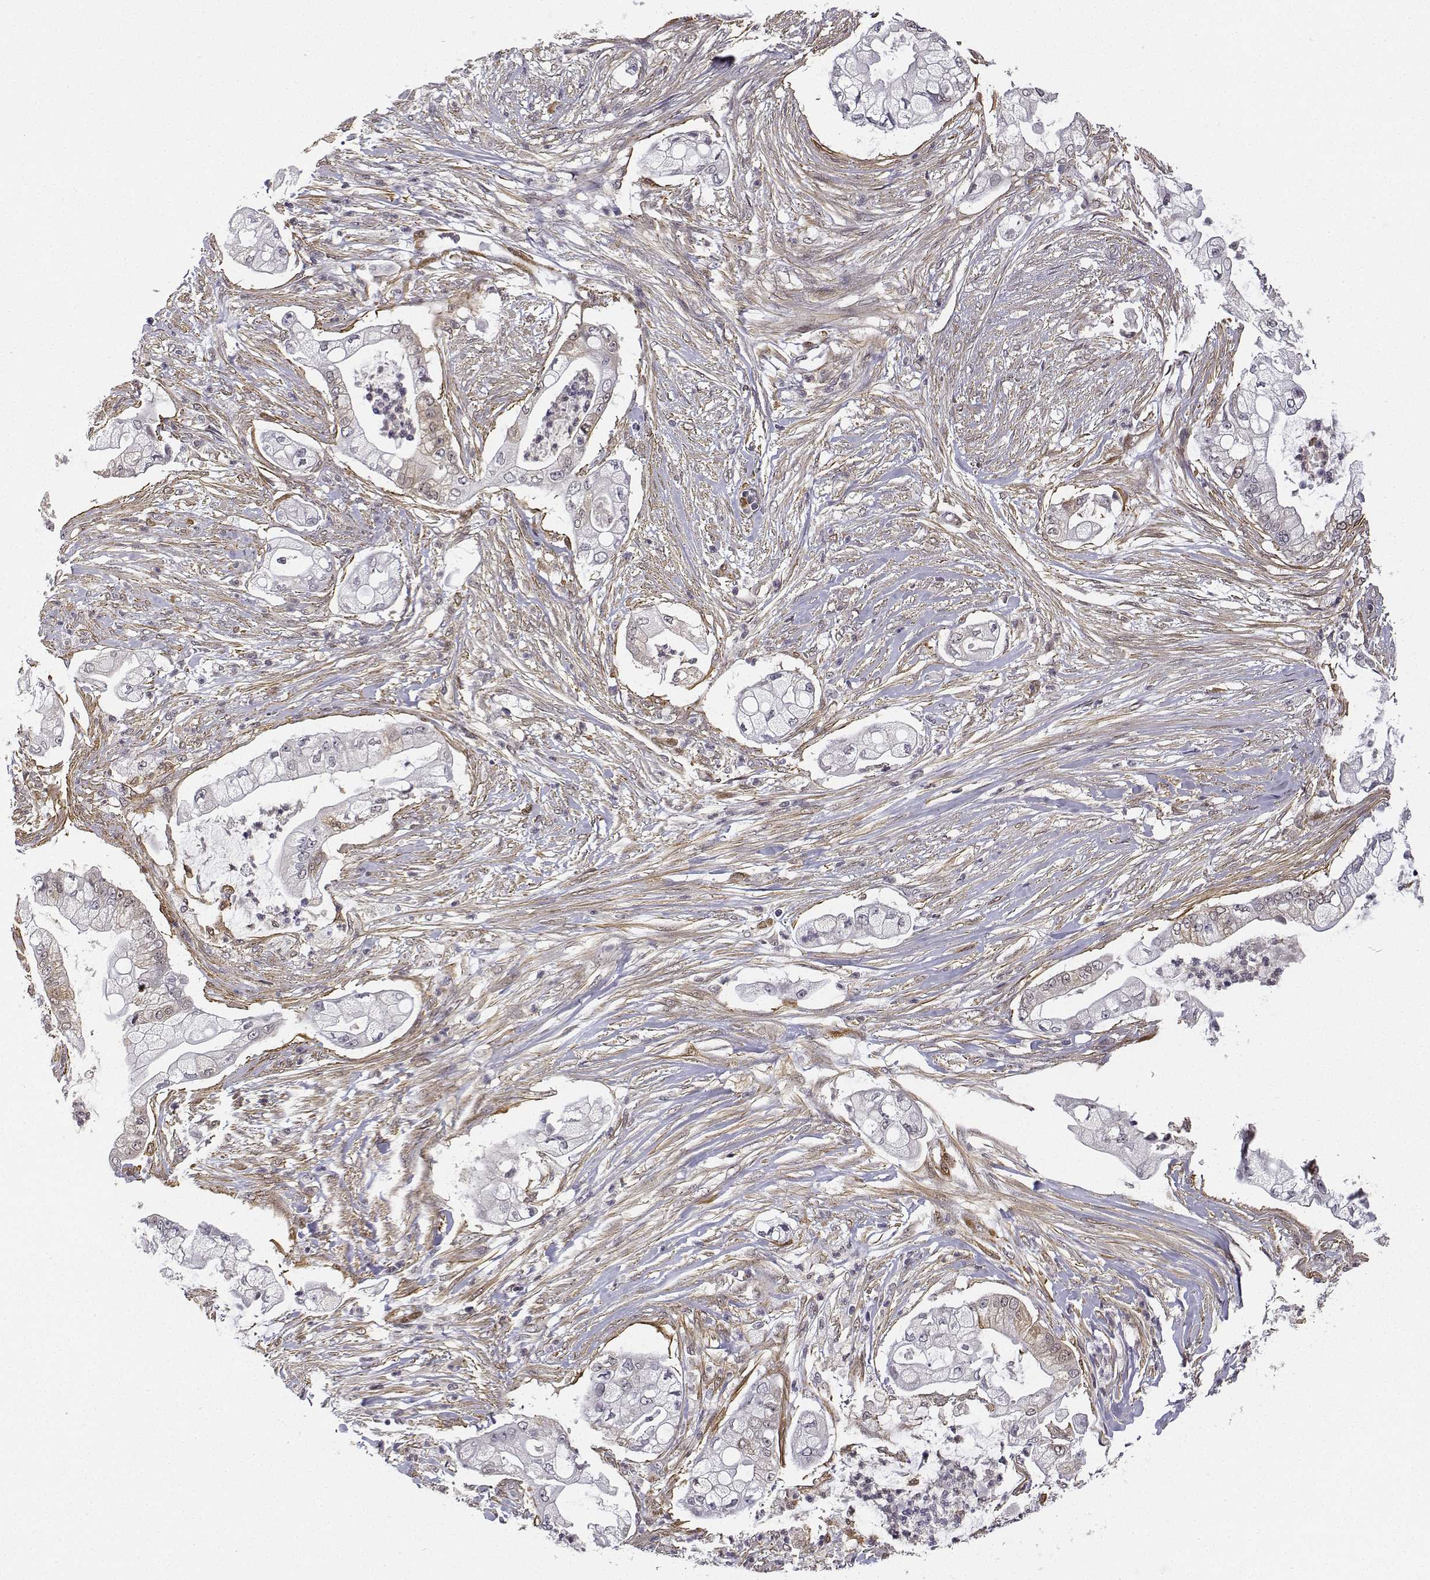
{"staining": {"intensity": "weak", "quantity": "<25%", "location": "cytoplasmic/membranous"}, "tissue": "pancreatic cancer", "cell_type": "Tumor cells", "image_type": "cancer", "snomed": [{"axis": "morphology", "description": "Adenocarcinoma, NOS"}, {"axis": "topography", "description": "Pancreas"}], "caption": "Protein analysis of pancreatic adenocarcinoma displays no significant expression in tumor cells.", "gene": "PHGDH", "patient": {"sex": "female", "age": 69}}